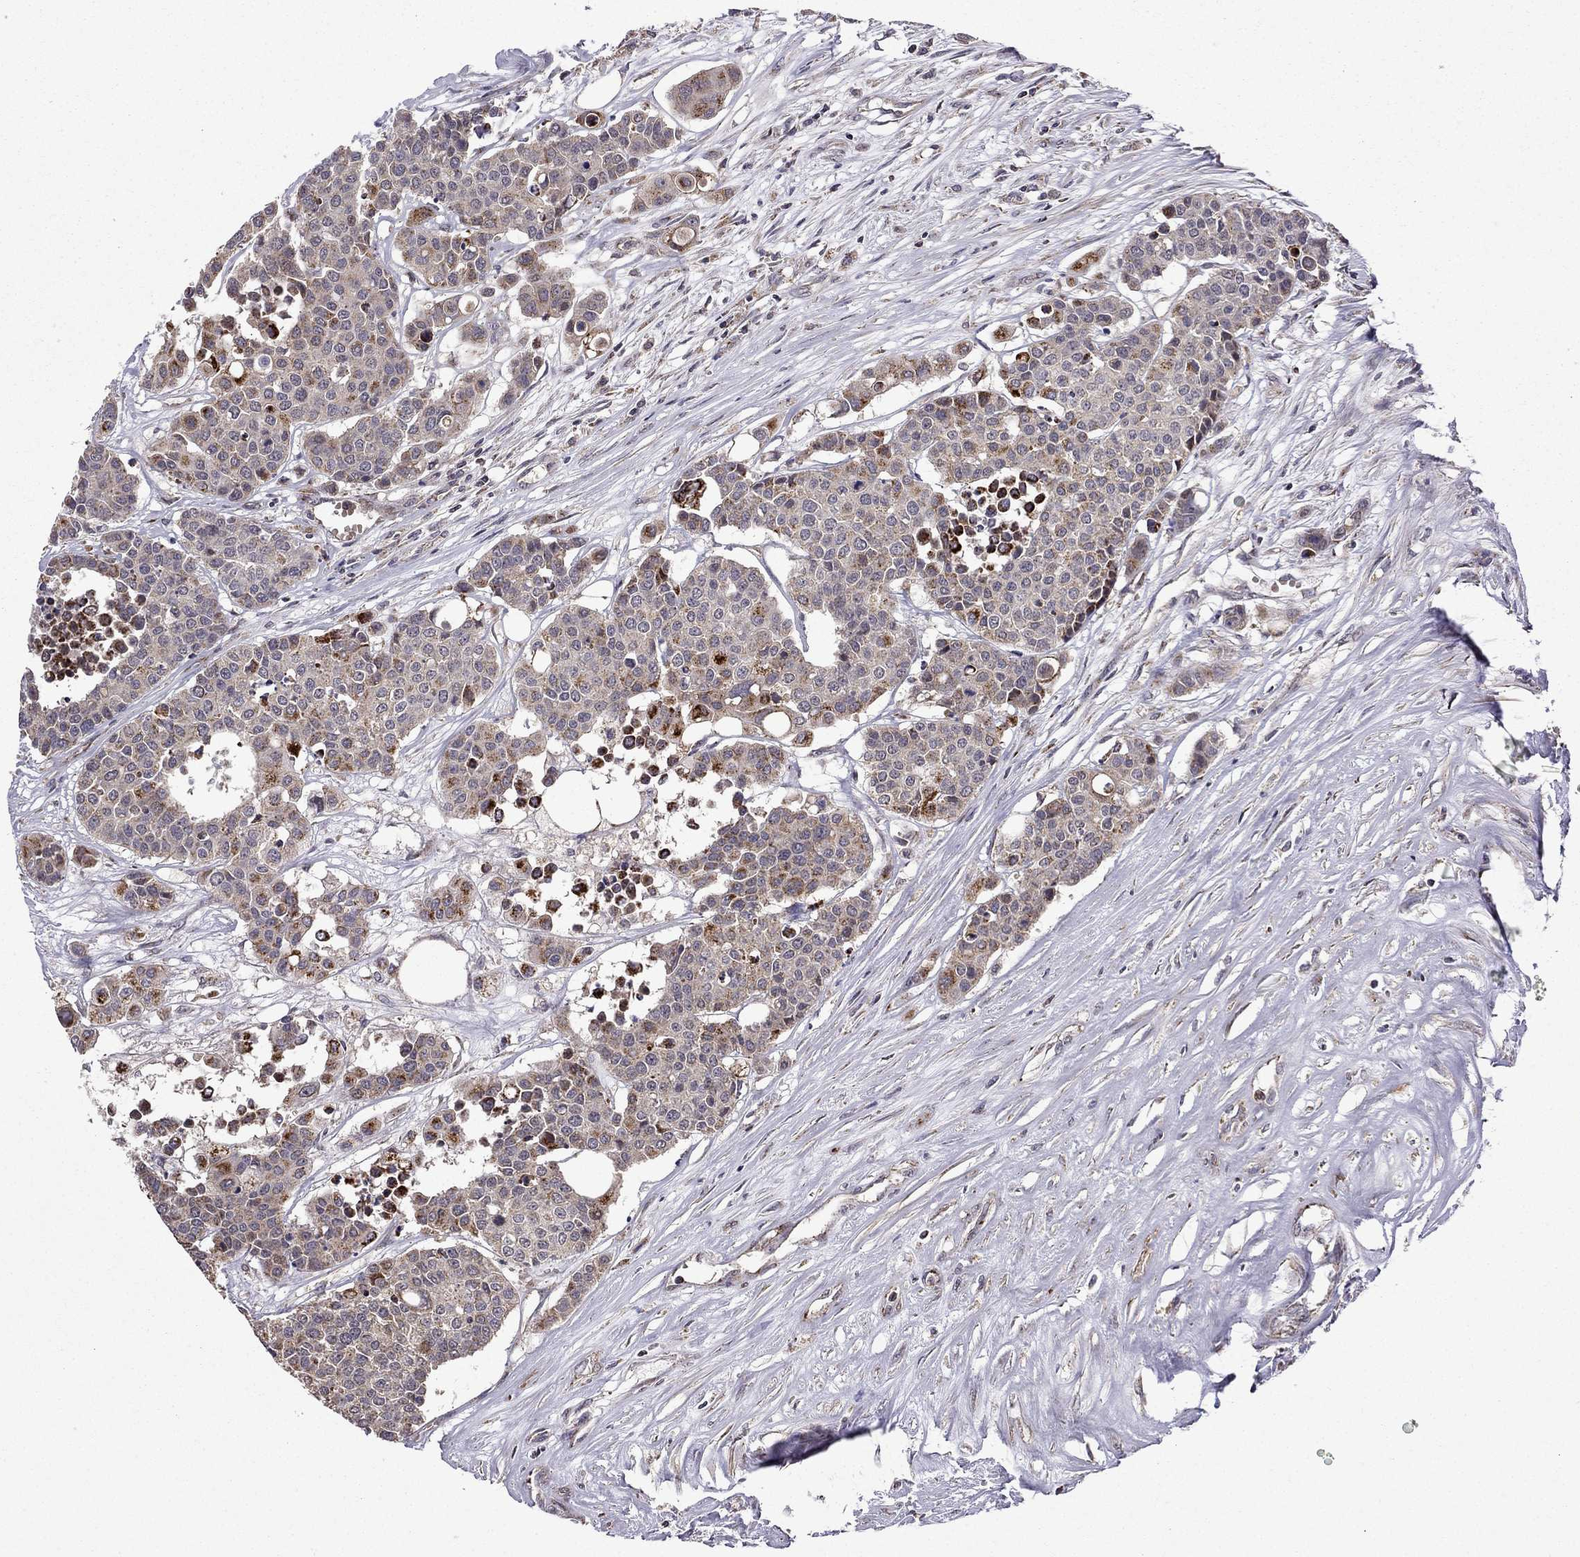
{"staining": {"intensity": "weak", "quantity": "<25%", "location": "cytoplasmic/membranous"}, "tissue": "carcinoid", "cell_type": "Tumor cells", "image_type": "cancer", "snomed": [{"axis": "morphology", "description": "Carcinoid, malignant, NOS"}, {"axis": "topography", "description": "Colon"}], "caption": "This is a micrograph of immunohistochemistry staining of carcinoid (malignant), which shows no positivity in tumor cells.", "gene": "TAB2", "patient": {"sex": "male", "age": 81}}